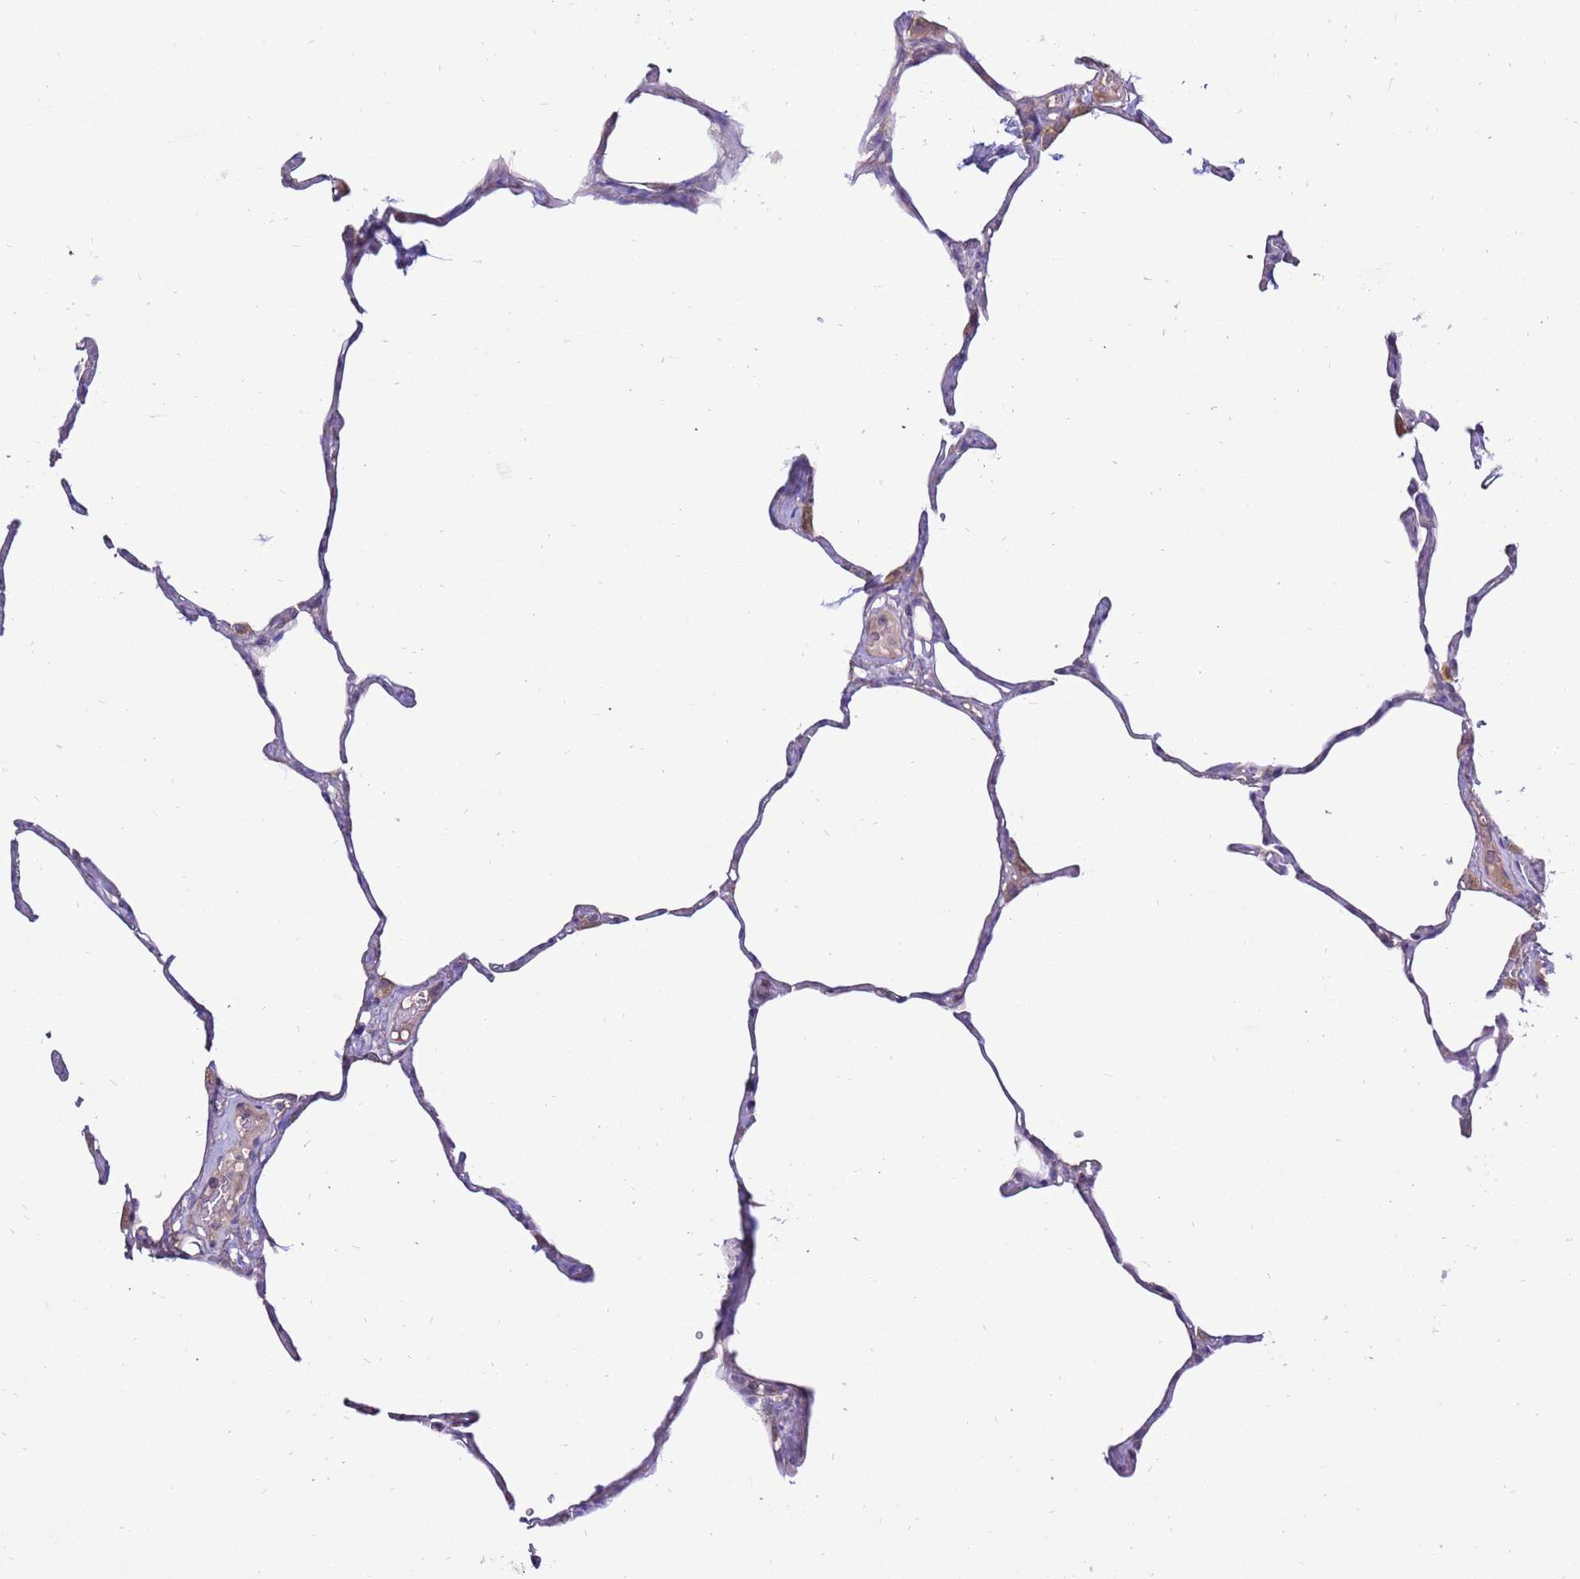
{"staining": {"intensity": "weak", "quantity": "25%-75%", "location": "cytoplasmic/membranous"}, "tissue": "lung", "cell_type": "Alveolar cells", "image_type": "normal", "snomed": [{"axis": "morphology", "description": "Normal tissue, NOS"}, {"axis": "topography", "description": "Lung"}], "caption": "Weak cytoplasmic/membranous positivity for a protein is identified in approximately 25%-75% of alveolar cells of unremarkable lung using immunohistochemistry.", "gene": "TRAPPC4", "patient": {"sex": "male", "age": 65}}